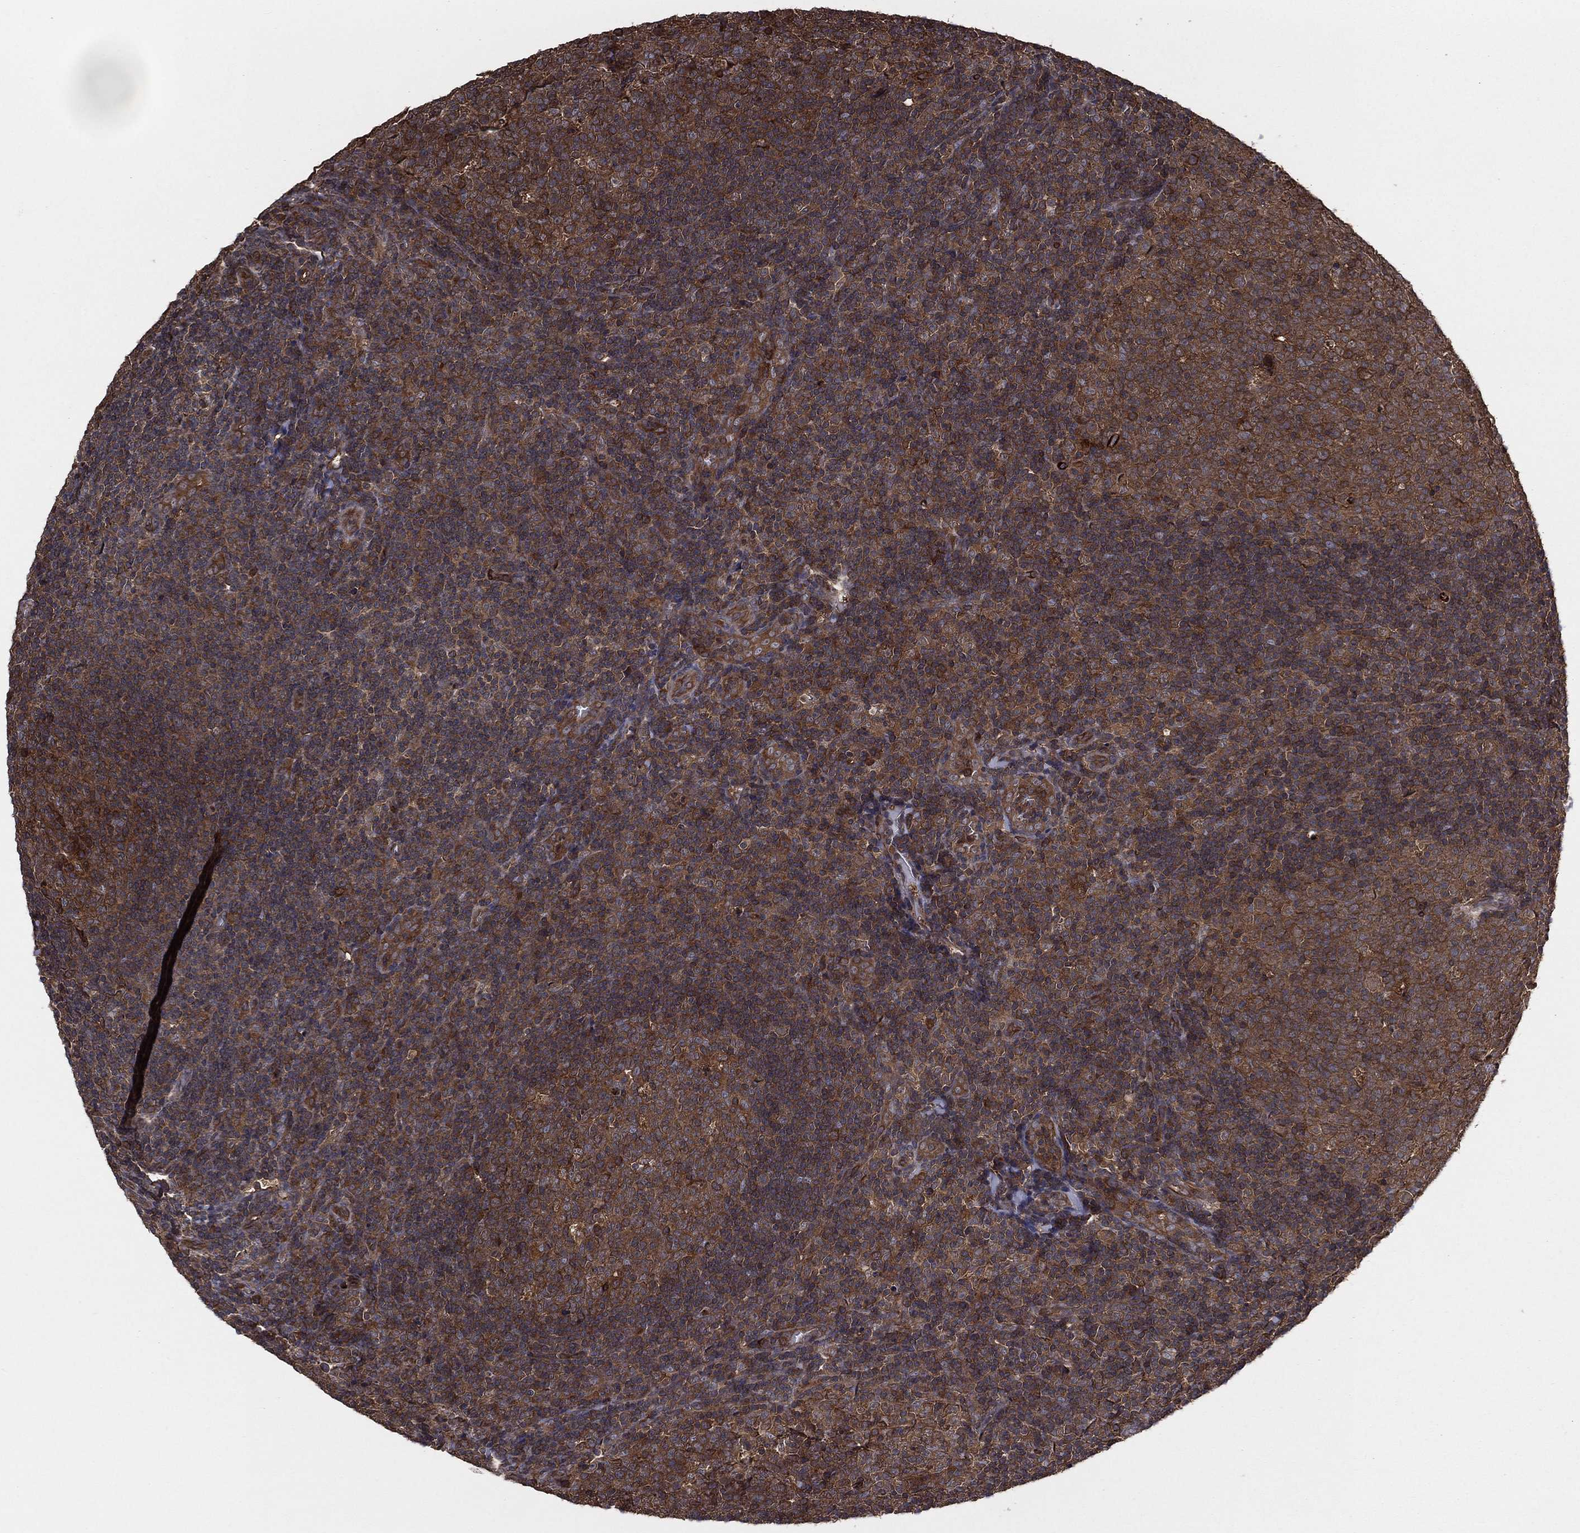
{"staining": {"intensity": "moderate", "quantity": ">75%", "location": "cytoplasmic/membranous"}, "tissue": "tonsil", "cell_type": "Germinal center cells", "image_type": "normal", "snomed": [{"axis": "morphology", "description": "Normal tissue, NOS"}, {"axis": "topography", "description": "Tonsil"}], "caption": "Protein expression analysis of benign human tonsil reveals moderate cytoplasmic/membranous expression in approximately >75% of germinal center cells.", "gene": "CERT1", "patient": {"sex": "female", "age": 5}}